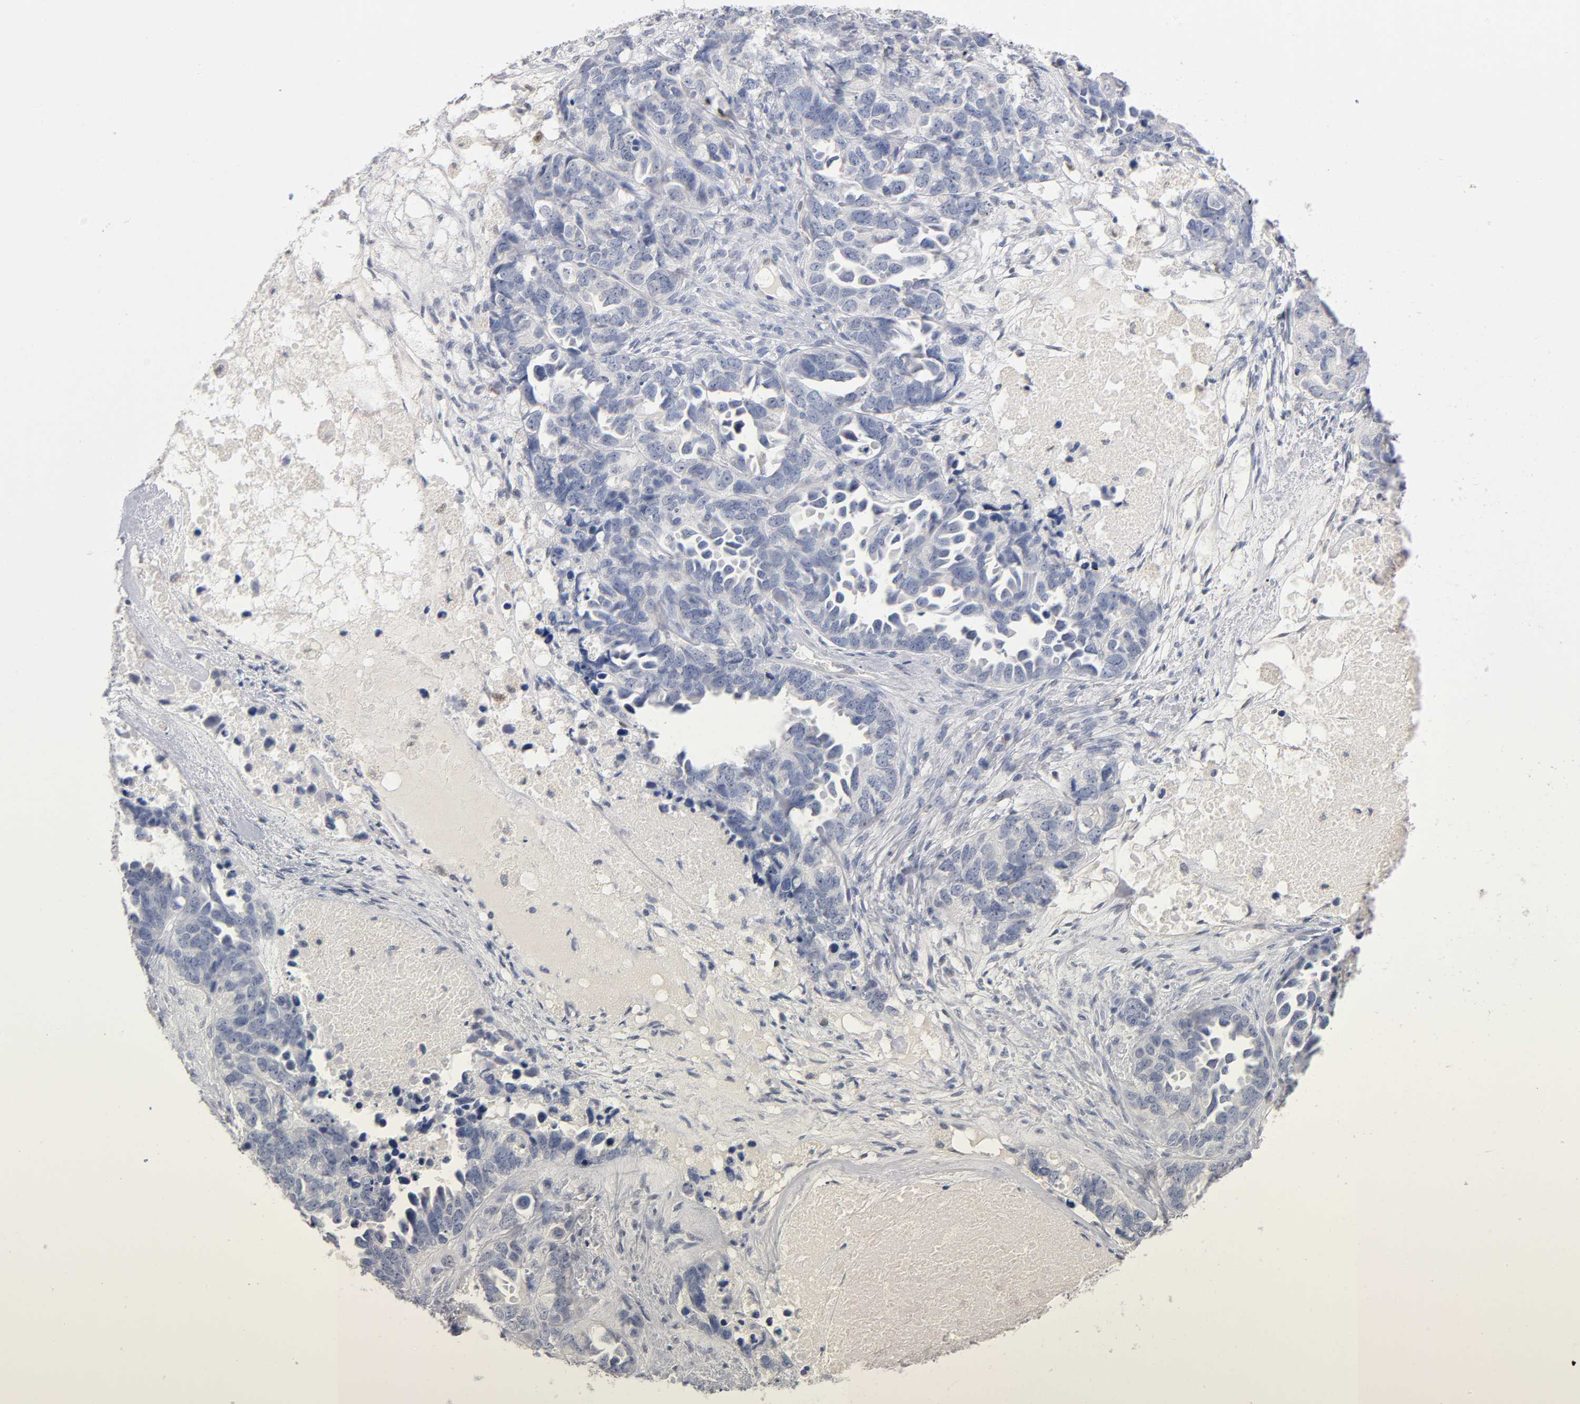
{"staining": {"intensity": "negative", "quantity": "none", "location": "none"}, "tissue": "ovarian cancer", "cell_type": "Tumor cells", "image_type": "cancer", "snomed": [{"axis": "morphology", "description": "Cystadenocarcinoma, serous, NOS"}, {"axis": "topography", "description": "Ovary"}], "caption": "Ovarian cancer (serous cystadenocarcinoma) was stained to show a protein in brown. There is no significant expression in tumor cells.", "gene": "NFATC1", "patient": {"sex": "female", "age": 82}}